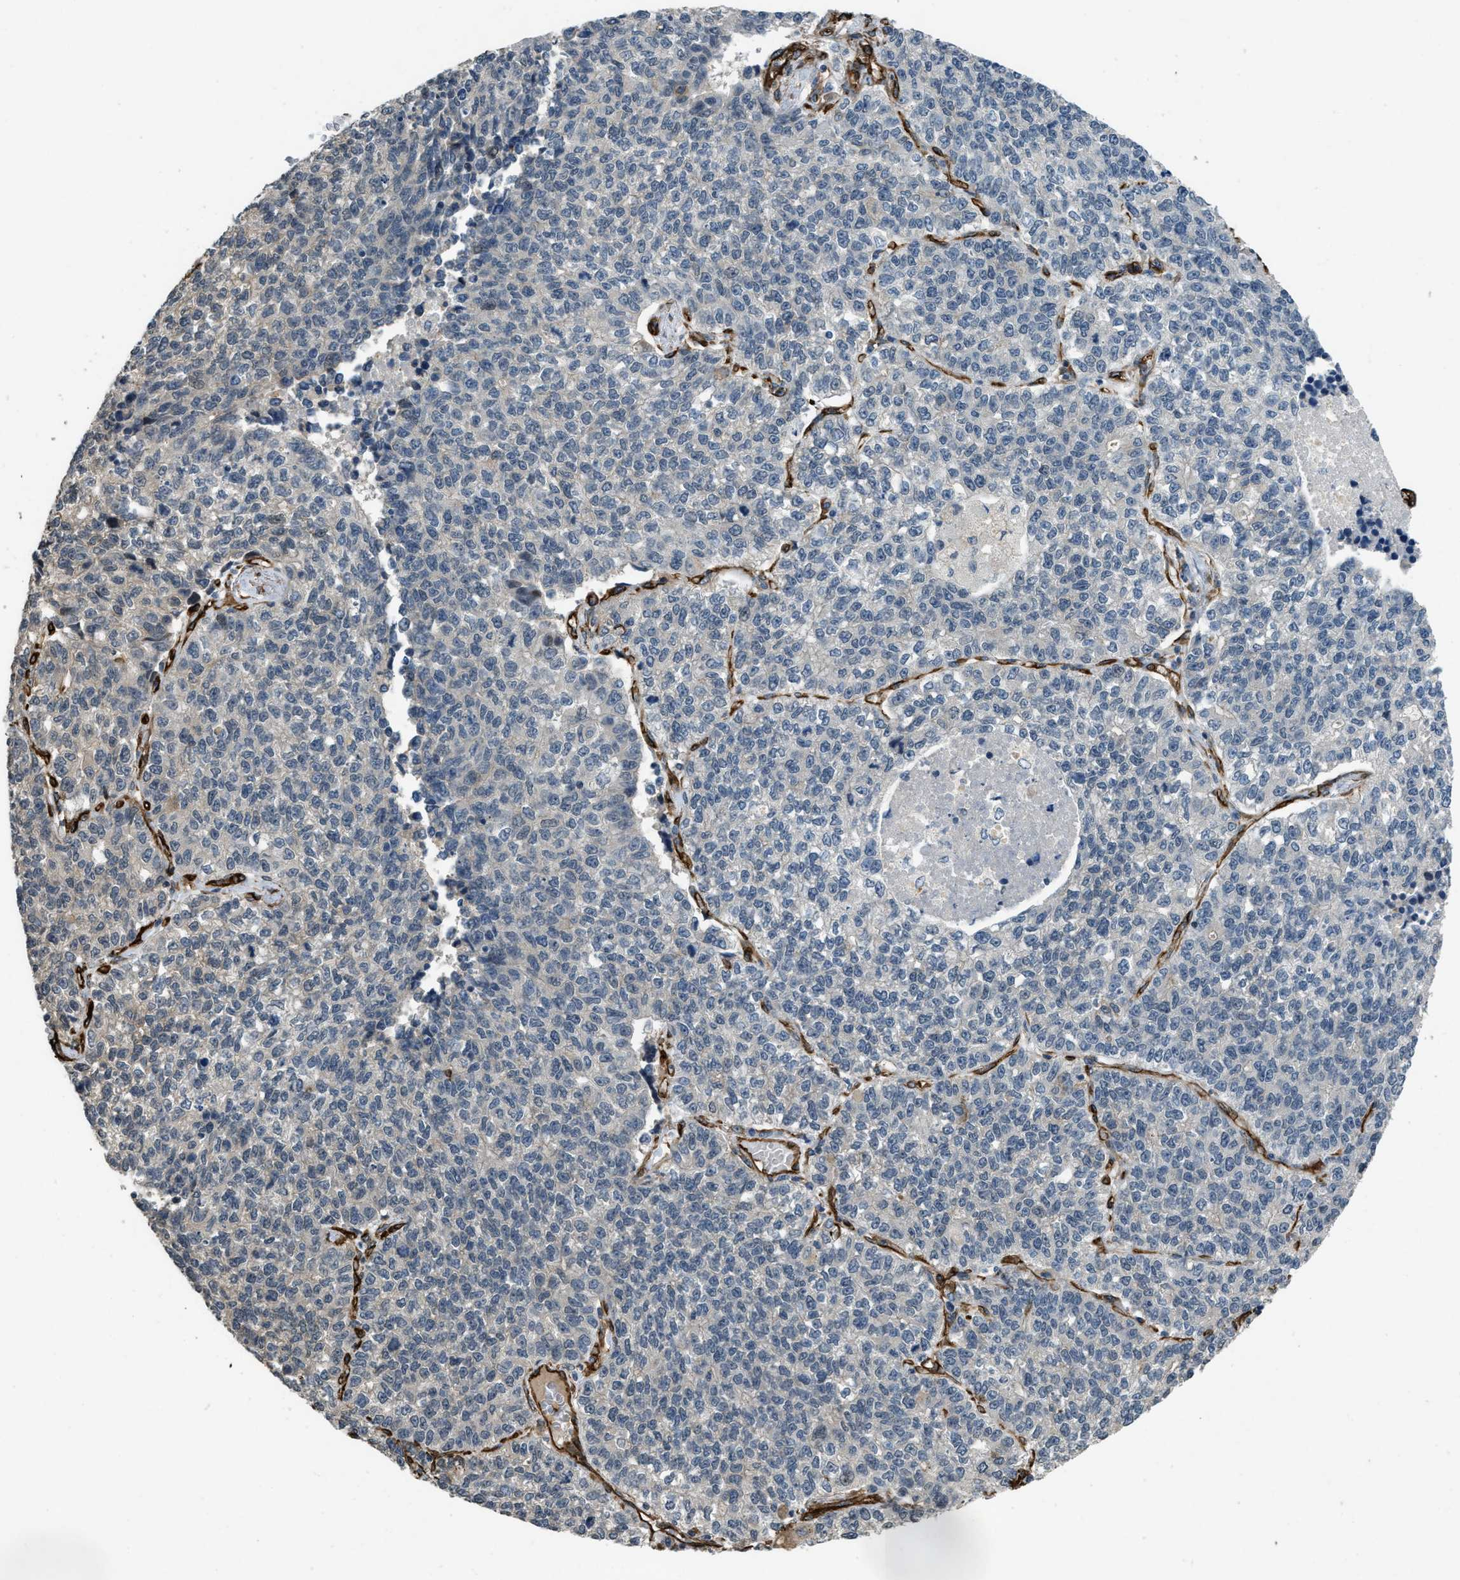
{"staining": {"intensity": "negative", "quantity": "none", "location": "none"}, "tissue": "lung cancer", "cell_type": "Tumor cells", "image_type": "cancer", "snomed": [{"axis": "morphology", "description": "Adenocarcinoma, NOS"}, {"axis": "topography", "description": "Lung"}], "caption": "Photomicrograph shows no protein positivity in tumor cells of adenocarcinoma (lung) tissue.", "gene": "NMB", "patient": {"sex": "male", "age": 49}}